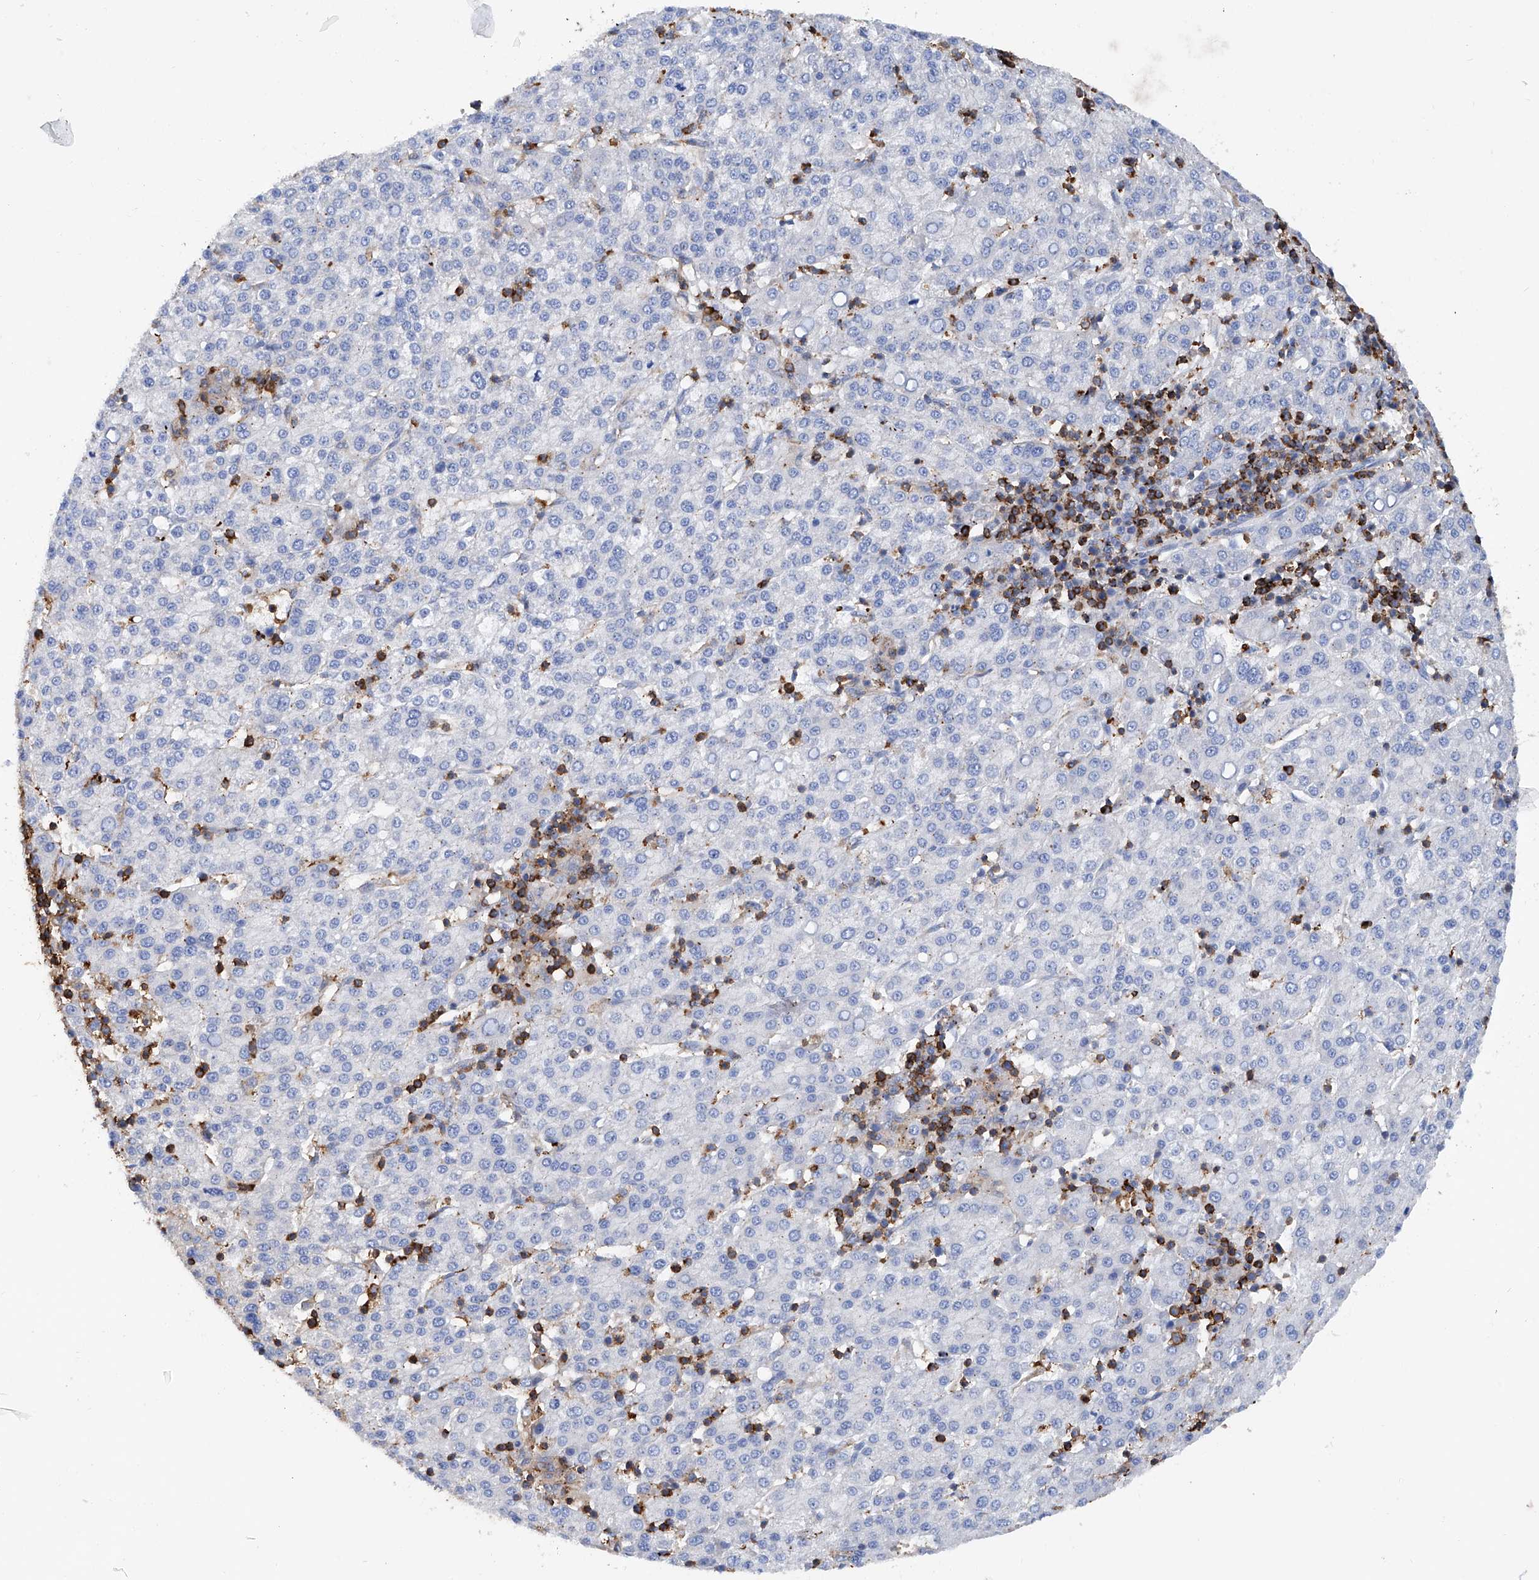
{"staining": {"intensity": "negative", "quantity": "none", "location": "none"}, "tissue": "liver cancer", "cell_type": "Tumor cells", "image_type": "cancer", "snomed": [{"axis": "morphology", "description": "Carcinoma, Hepatocellular, NOS"}, {"axis": "topography", "description": "Liver"}], "caption": "There is no significant expression in tumor cells of liver hepatocellular carcinoma.", "gene": "ZNF484", "patient": {"sex": "female", "age": 58}}